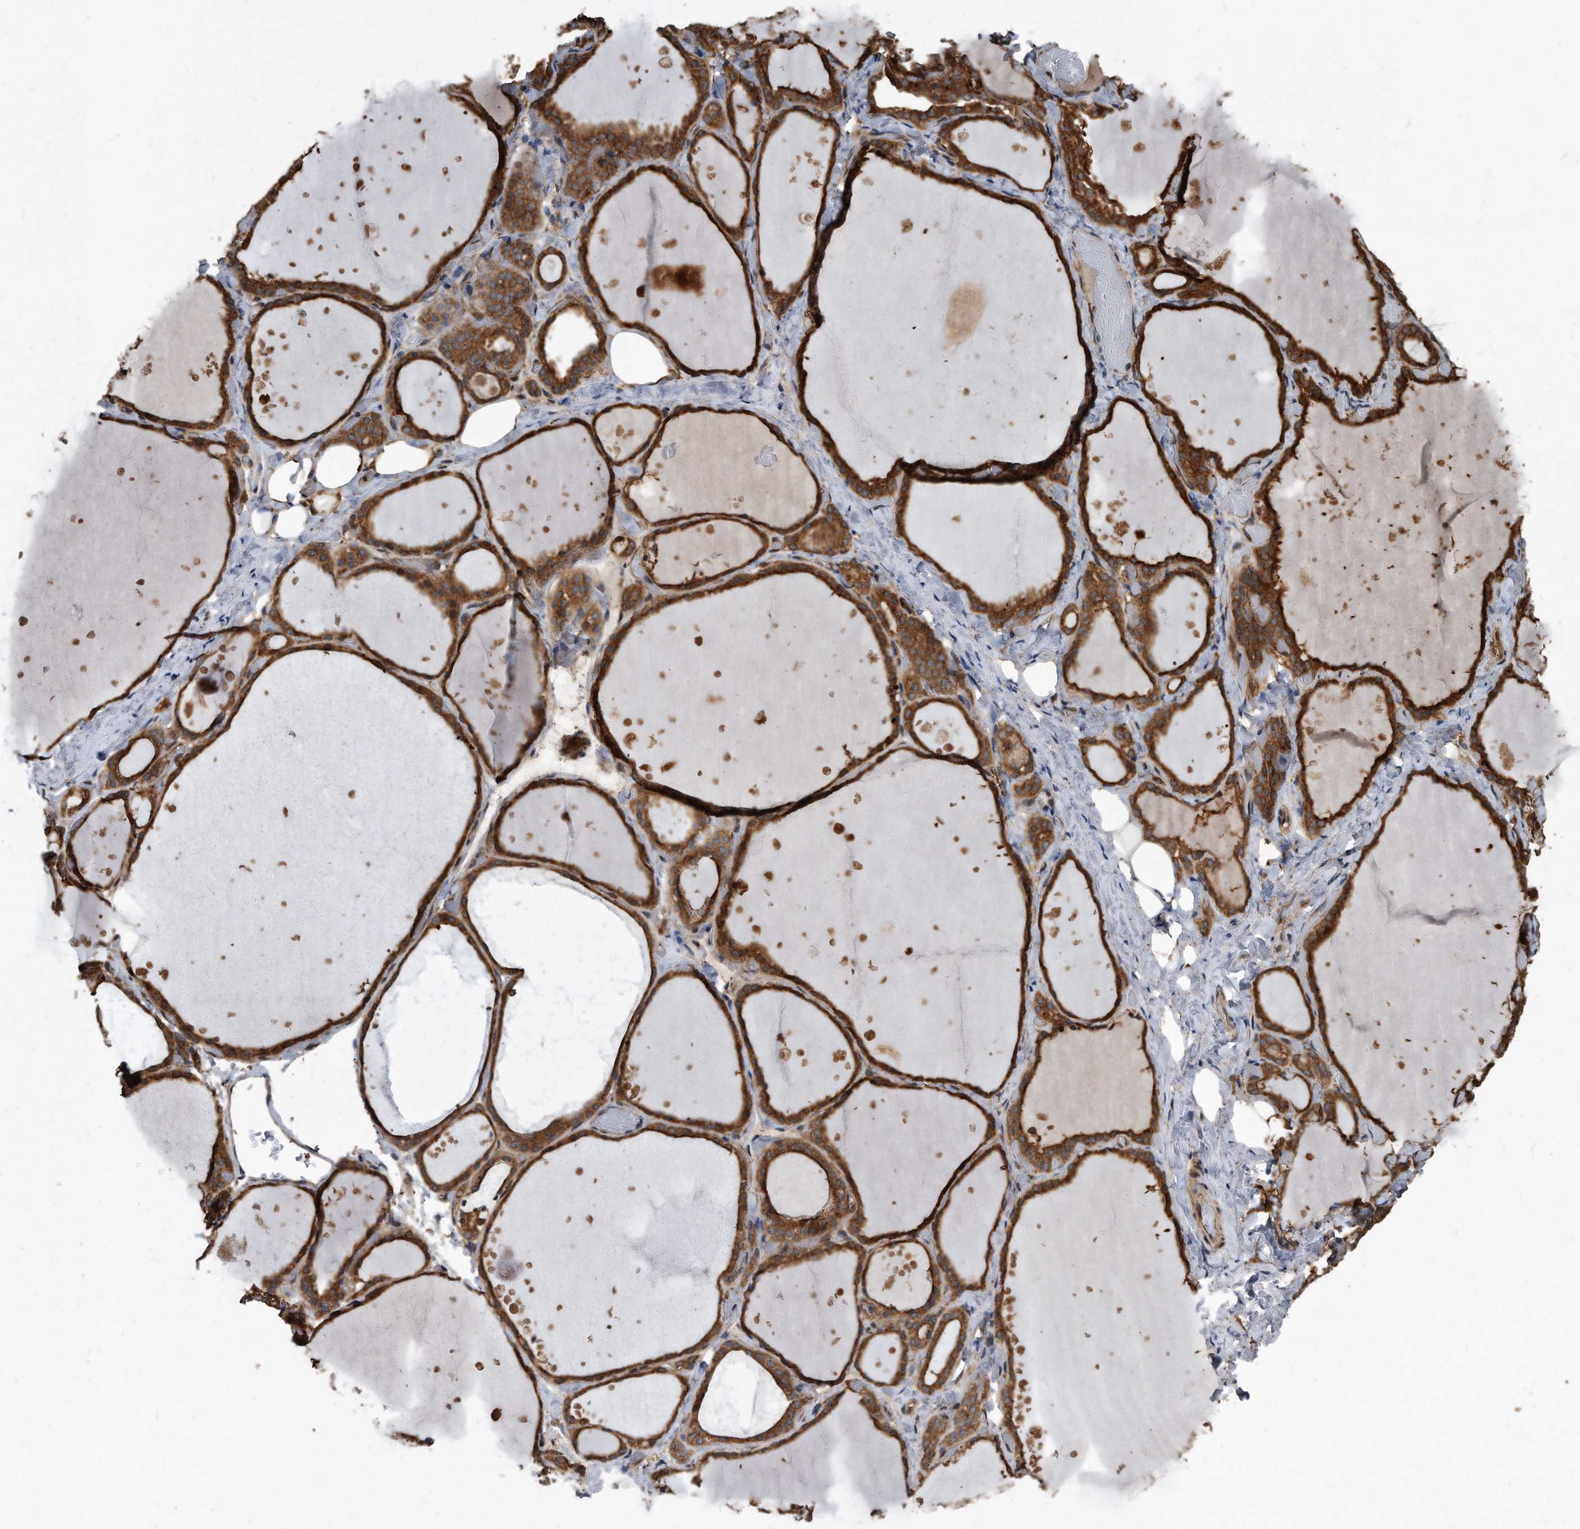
{"staining": {"intensity": "strong", "quantity": ">75%", "location": "cytoplasmic/membranous"}, "tissue": "thyroid gland", "cell_type": "Glandular cells", "image_type": "normal", "snomed": [{"axis": "morphology", "description": "Normal tissue, NOS"}, {"axis": "topography", "description": "Thyroid gland"}], "caption": "High-magnification brightfield microscopy of benign thyroid gland stained with DAB (3,3'-diaminobenzidine) (brown) and counterstained with hematoxylin (blue). glandular cells exhibit strong cytoplasmic/membranous positivity is appreciated in about>75% of cells. (IHC, brightfield microscopy, high magnification).", "gene": "FAM136A", "patient": {"sex": "female", "age": 44}}